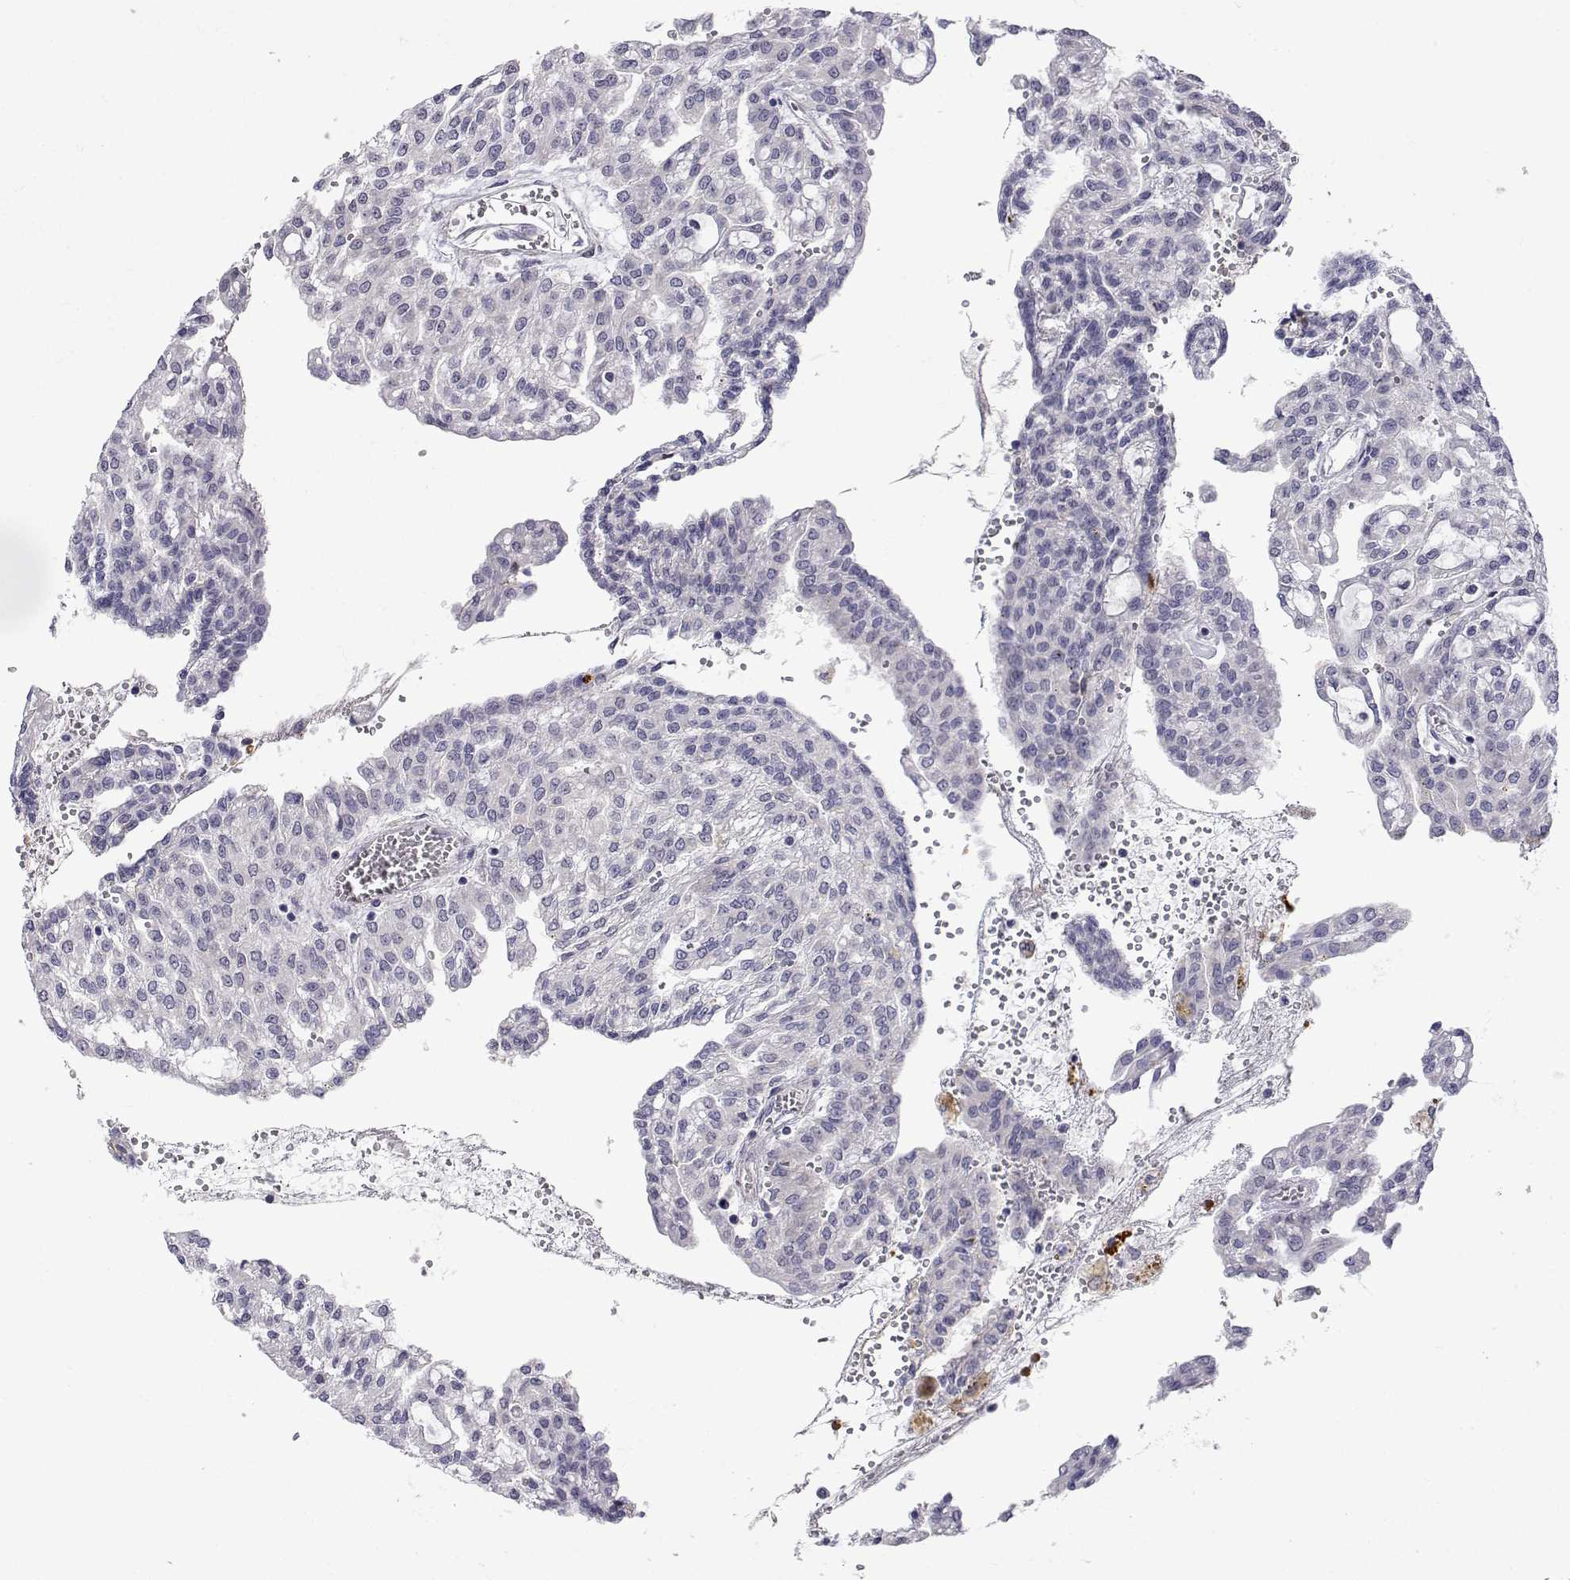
{"staining": {"intensity": "negative", "quantity": "none", "location": "none"}, "tissue": "renal cancer", "cell_type": "Tumor cells", "image_type": "cancer", "snomed": [{"axis": "morphology", "description": "Adenocarcinoma, NOS"}, {"axis": "topography", "description": "Kidney"}], "caption": "A micrograph of human renal adenocarcinoma is negative for staining in tumor cells.", "gene": "SLC6A3", "patient": {"sex": "male", "age": 63}}